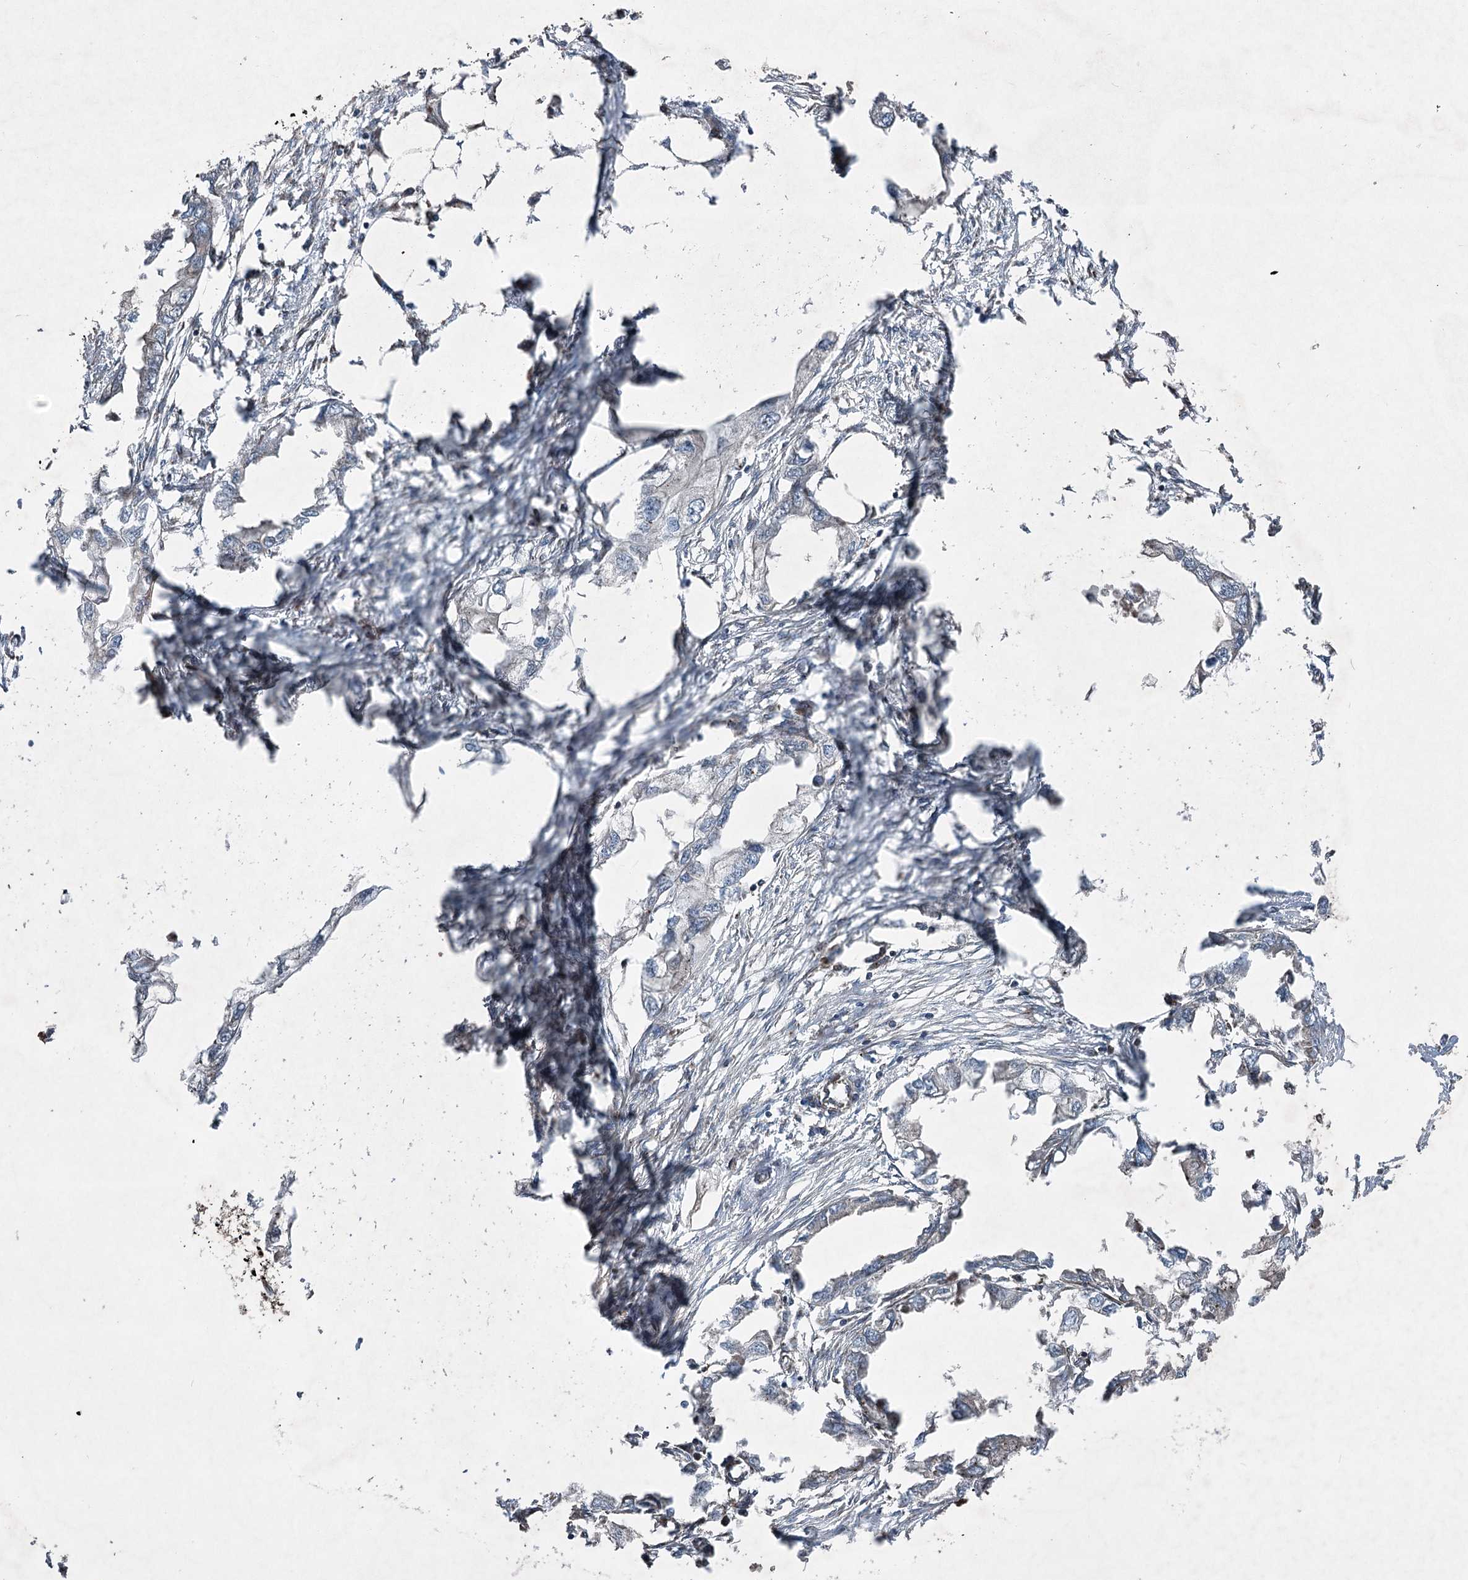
{"staining": {"intensity": "negative", "quantity": "none", "location": "none"}, "tissue": "endometrial cancer", "cell_type": "Tumor cells", "image_type": "cancer", "snomed": [{"axis": "morphology", "description": "Adenocarcinoma, NOS"}, {"axis": "morphology", "description": "Adenocarcinoma, metastatic, NOS"}, {"axis": "topography", "description": "Adipose tissue"}, {"axis": "topography", "description": "Endometrium"}], "caption": "A high-resolution micrograph shows immunohistochemistry (IHC) staining of endometrial cancer, which demonstrates no significant positivity in tumor cells. (DAB IHC with hematoxylin counter stain).", "gene": "SERINC5", "patient": {"sex": "female", "age": 67}}